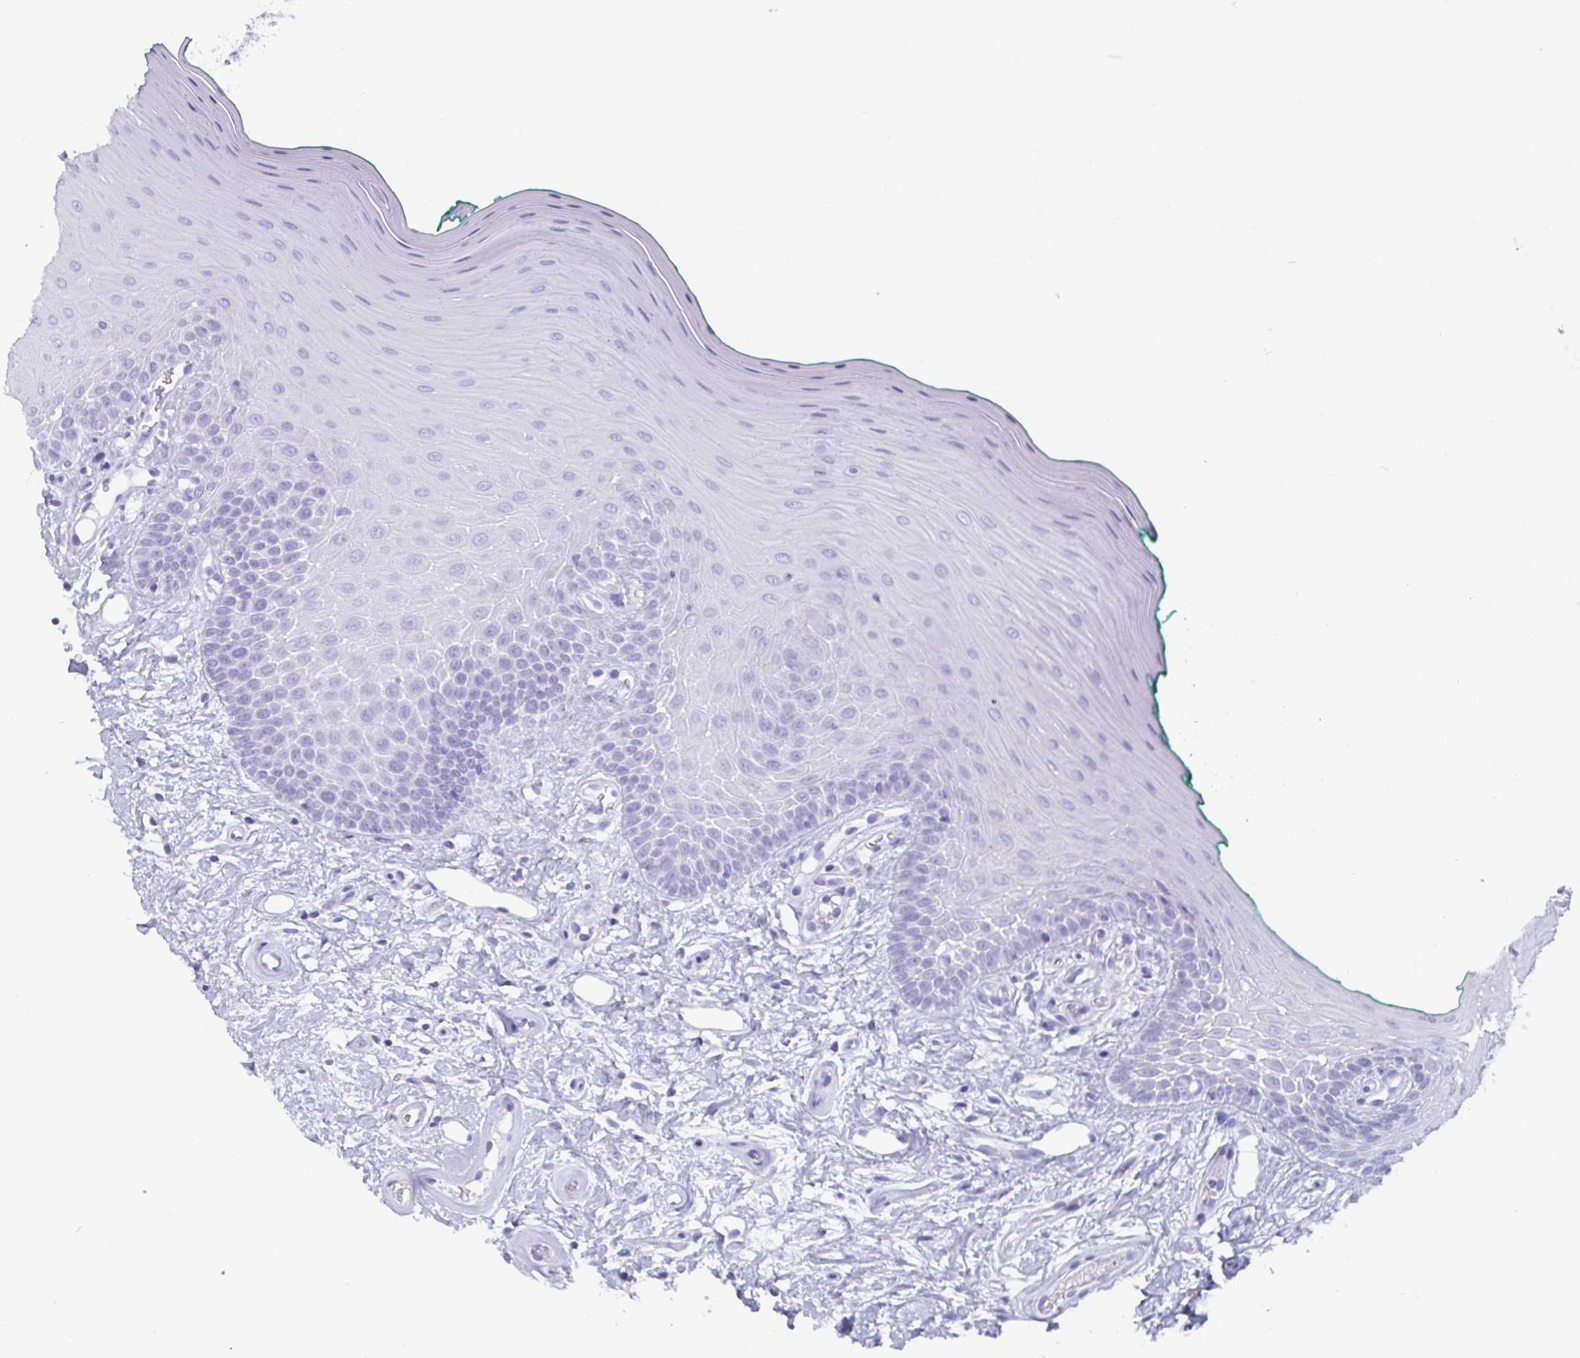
{"staining": {"intensity": "negative", "quantity": "none", "location": "none"}, "tissue": "oral mucosa", "cell_type": "Squamous epithelial cells", "image_type": "normal", "snomed": [{"axis": "morphology", "description": "Normal tissue, NOS"}, {"axis": "topography", "description": "Oral tissue"}], "caption": "Benign oral mucosa was stained to show a protein in brown. There is no significant positivity in squamous epithelial cells. The staining was performed using DAB (3,3'-diaminobenzidine) to visualize the protein expression in brown, while the nuclei were stained in blue with hematoxylin (Magnification: 20x).", "gene": "CREG2", "patient": {"sex": "female", "age": 40}}